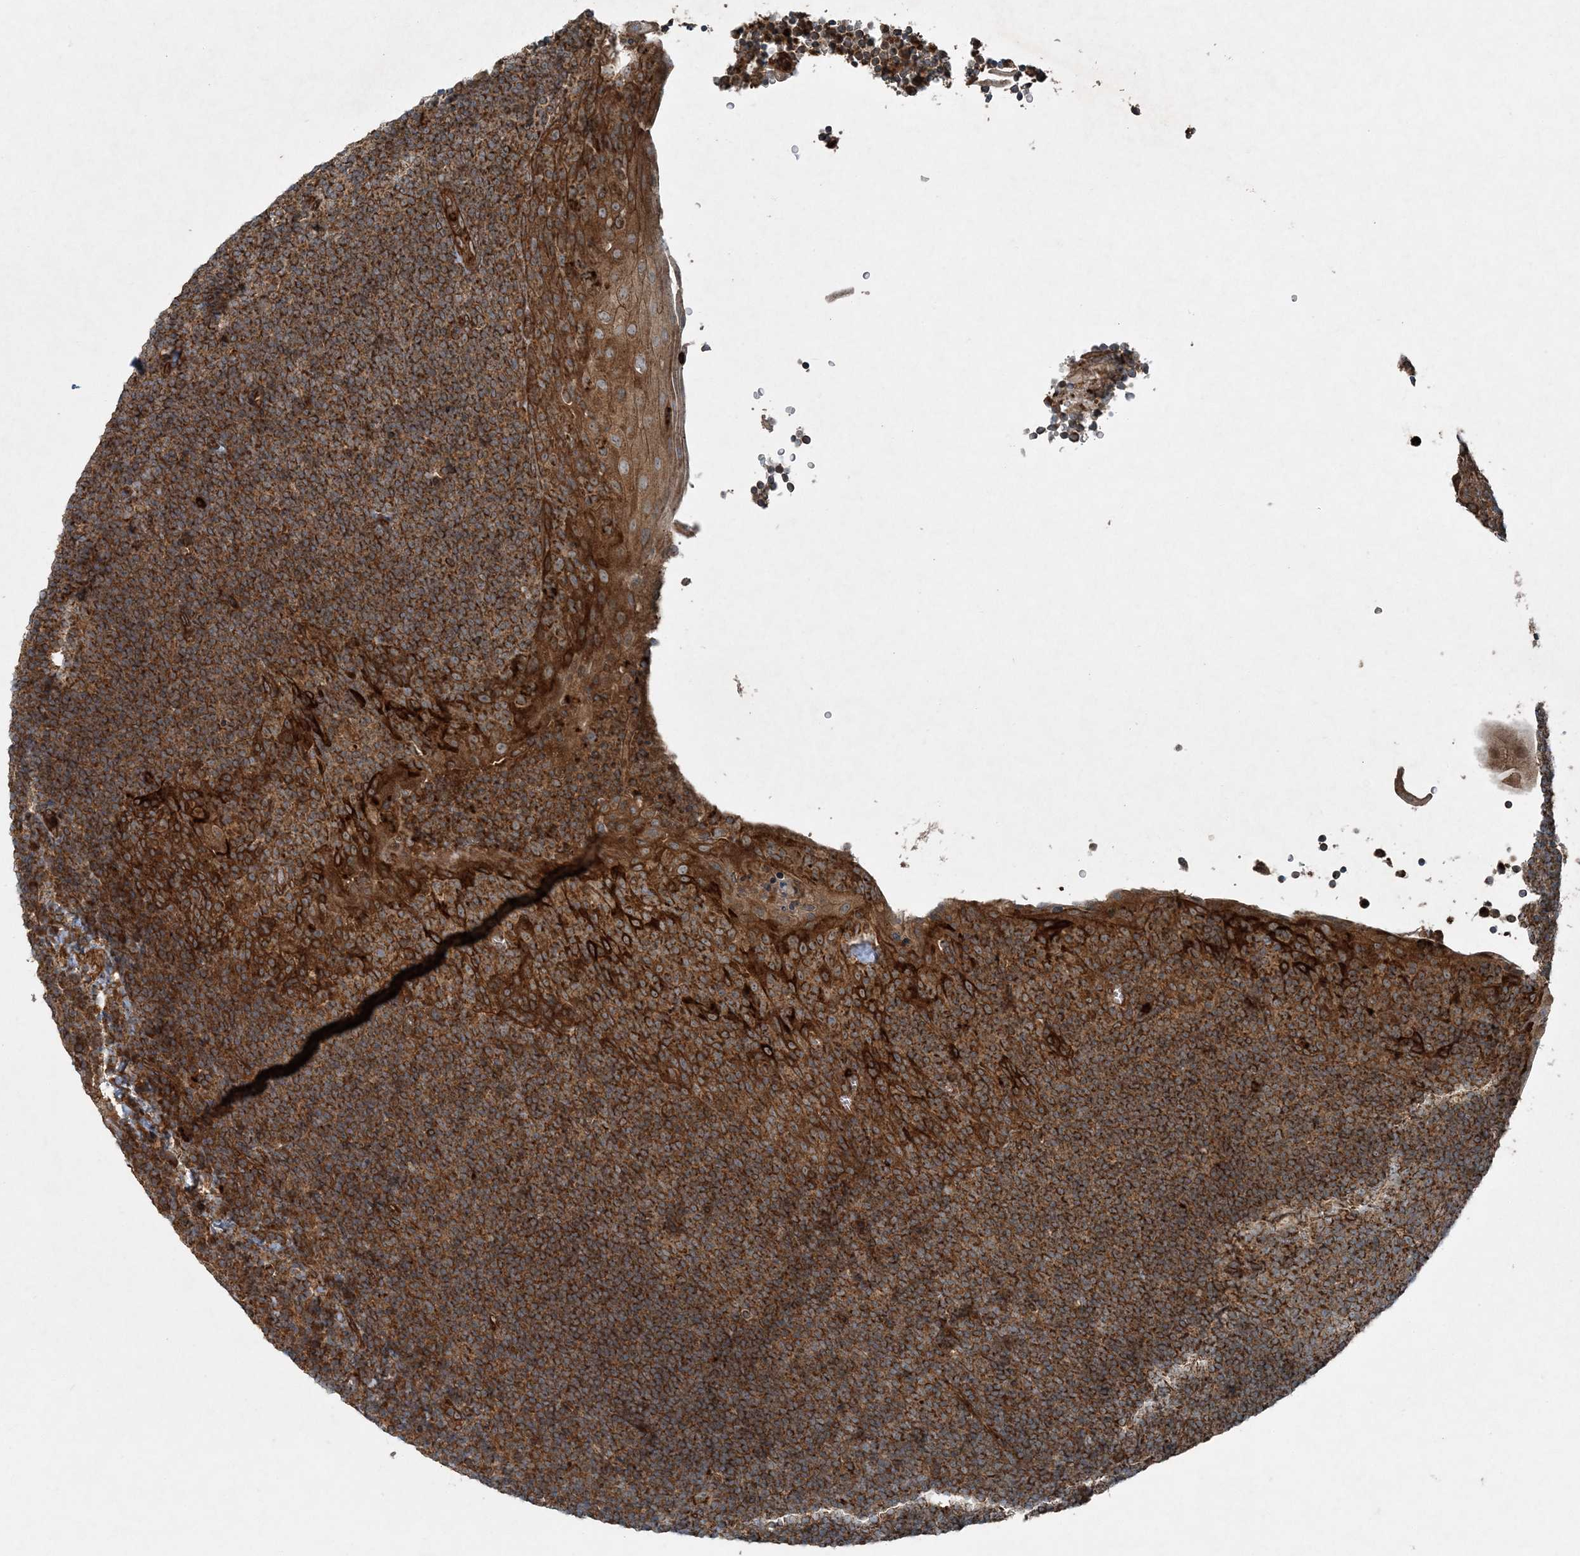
{"staining": {"intensity": "strong", "quantity": ">75%", "location": "cytoplasmic/membranous"}, "tissue": "tonsil", "cell_type": "Germinal center cells", "image_type": "normal", "snomed": [{"axis": "morphology", "description": "Normal tissue, NOS"}, {"axis": "topography", "description": "Tonsil"}], "caption": "This histopathology image displays normal tonsil stained with immunohistochemistry (IHC) to label a protein in brown. The cytoplasmic/membranous of germinal center cells show strong positivity for the protein. Nuclei are counter-stained blue.", "gene": "COPS7B", "patient": {"sex": "male", "age": 37}}